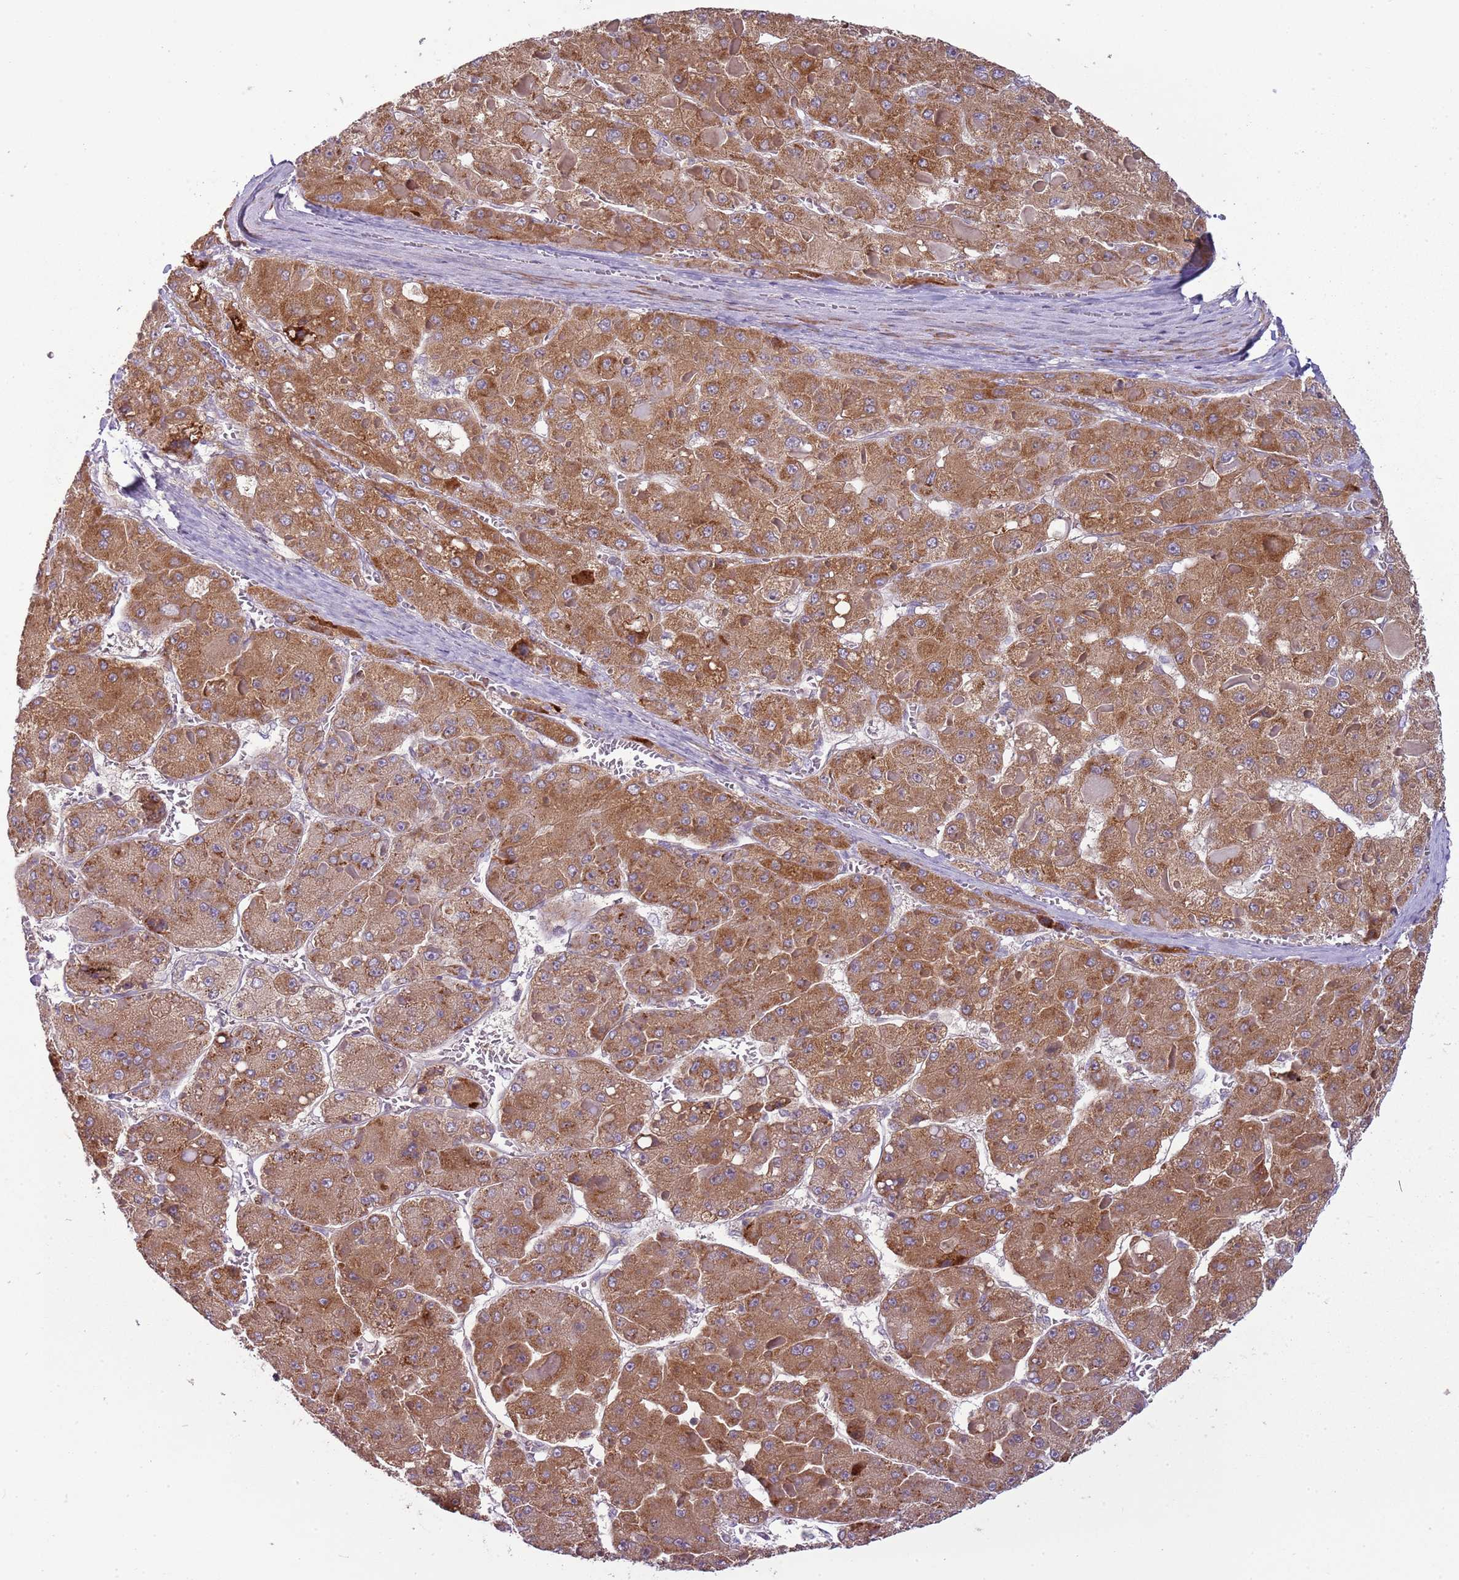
{"staining": {"intensity": "moderate", "quantity": ">75%", "location": "cytoplasmic/membranous"}, "tissue": "liver cancer", "cell_type": "Tumor cells", "image_type": "cancer", "snomed": [{"axis": "morphology", "description": "Carcinoma, Hepatocellular, NOS"}, {"axis": "topography", "description": "Liver"}], "caption": "A micrograph of human liver cancer stained for a protein shows moderate cytoplasmic/membranous brown staining in tumor cells.", "gene": "DTD2", "patient": {"sex": "female", "age": 73}}